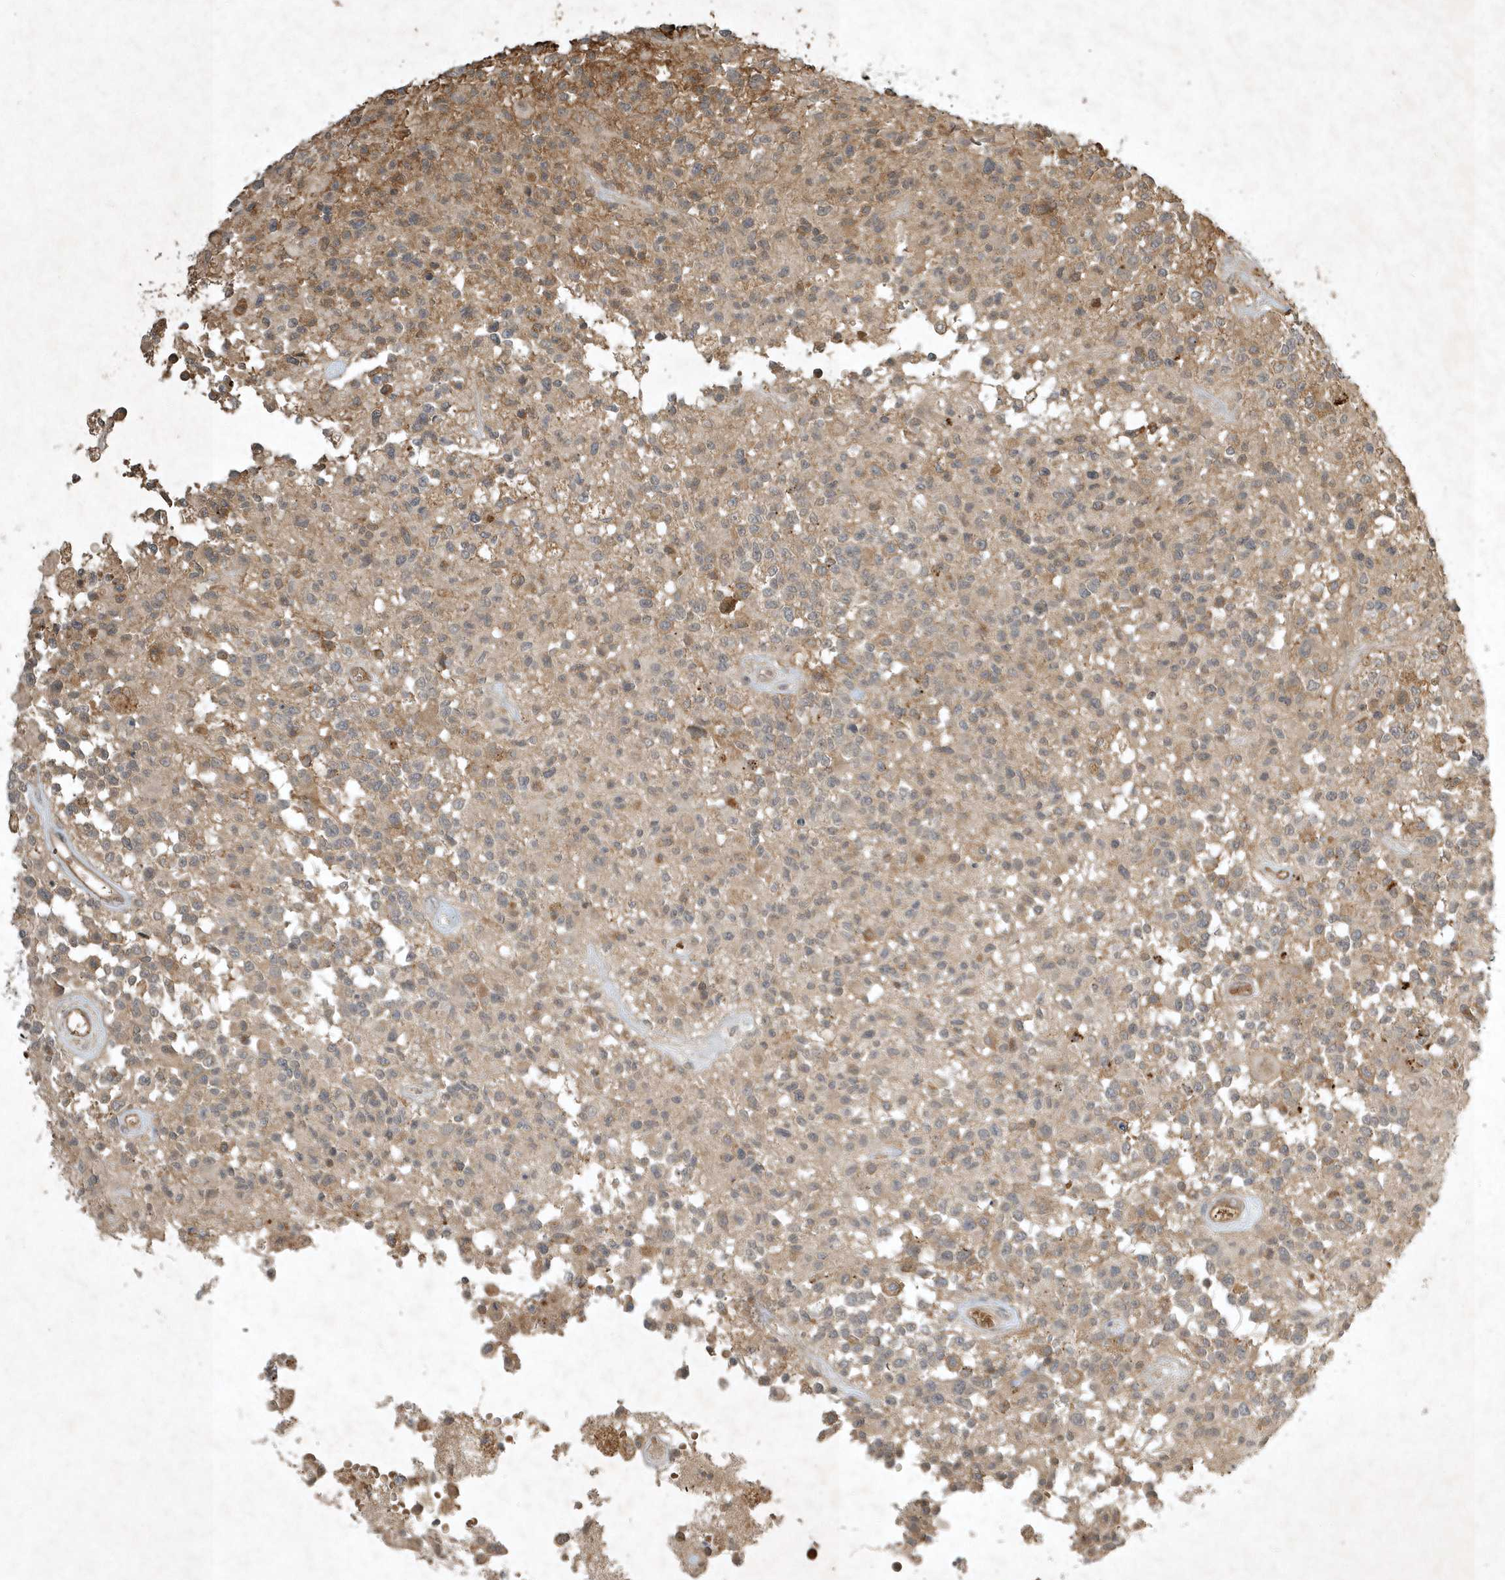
{"staining": {"intensity": "weak", "quantity": "<25%", "location": "cytoplasmic/membranous"}, "tissue": "glioma", "cell_type": "Tumor cells", "image_type": "cancer", "snomed": [{"axis": "morphology", "description": "Glioma, malignant, High grade"}, {"axis": "morphology", "description": "Glioblastoma, NOS"}, {"axis": "topography", "description": "Brain"}], "caption": "Tumor cells are negative for brown protein staining in glioma. (DAB (3,3'-diaminobenzidine) immunohistochemistry, high magnification).", "gene": "TNFAIP6", "patient": {"sex": "male", "age": 60}}